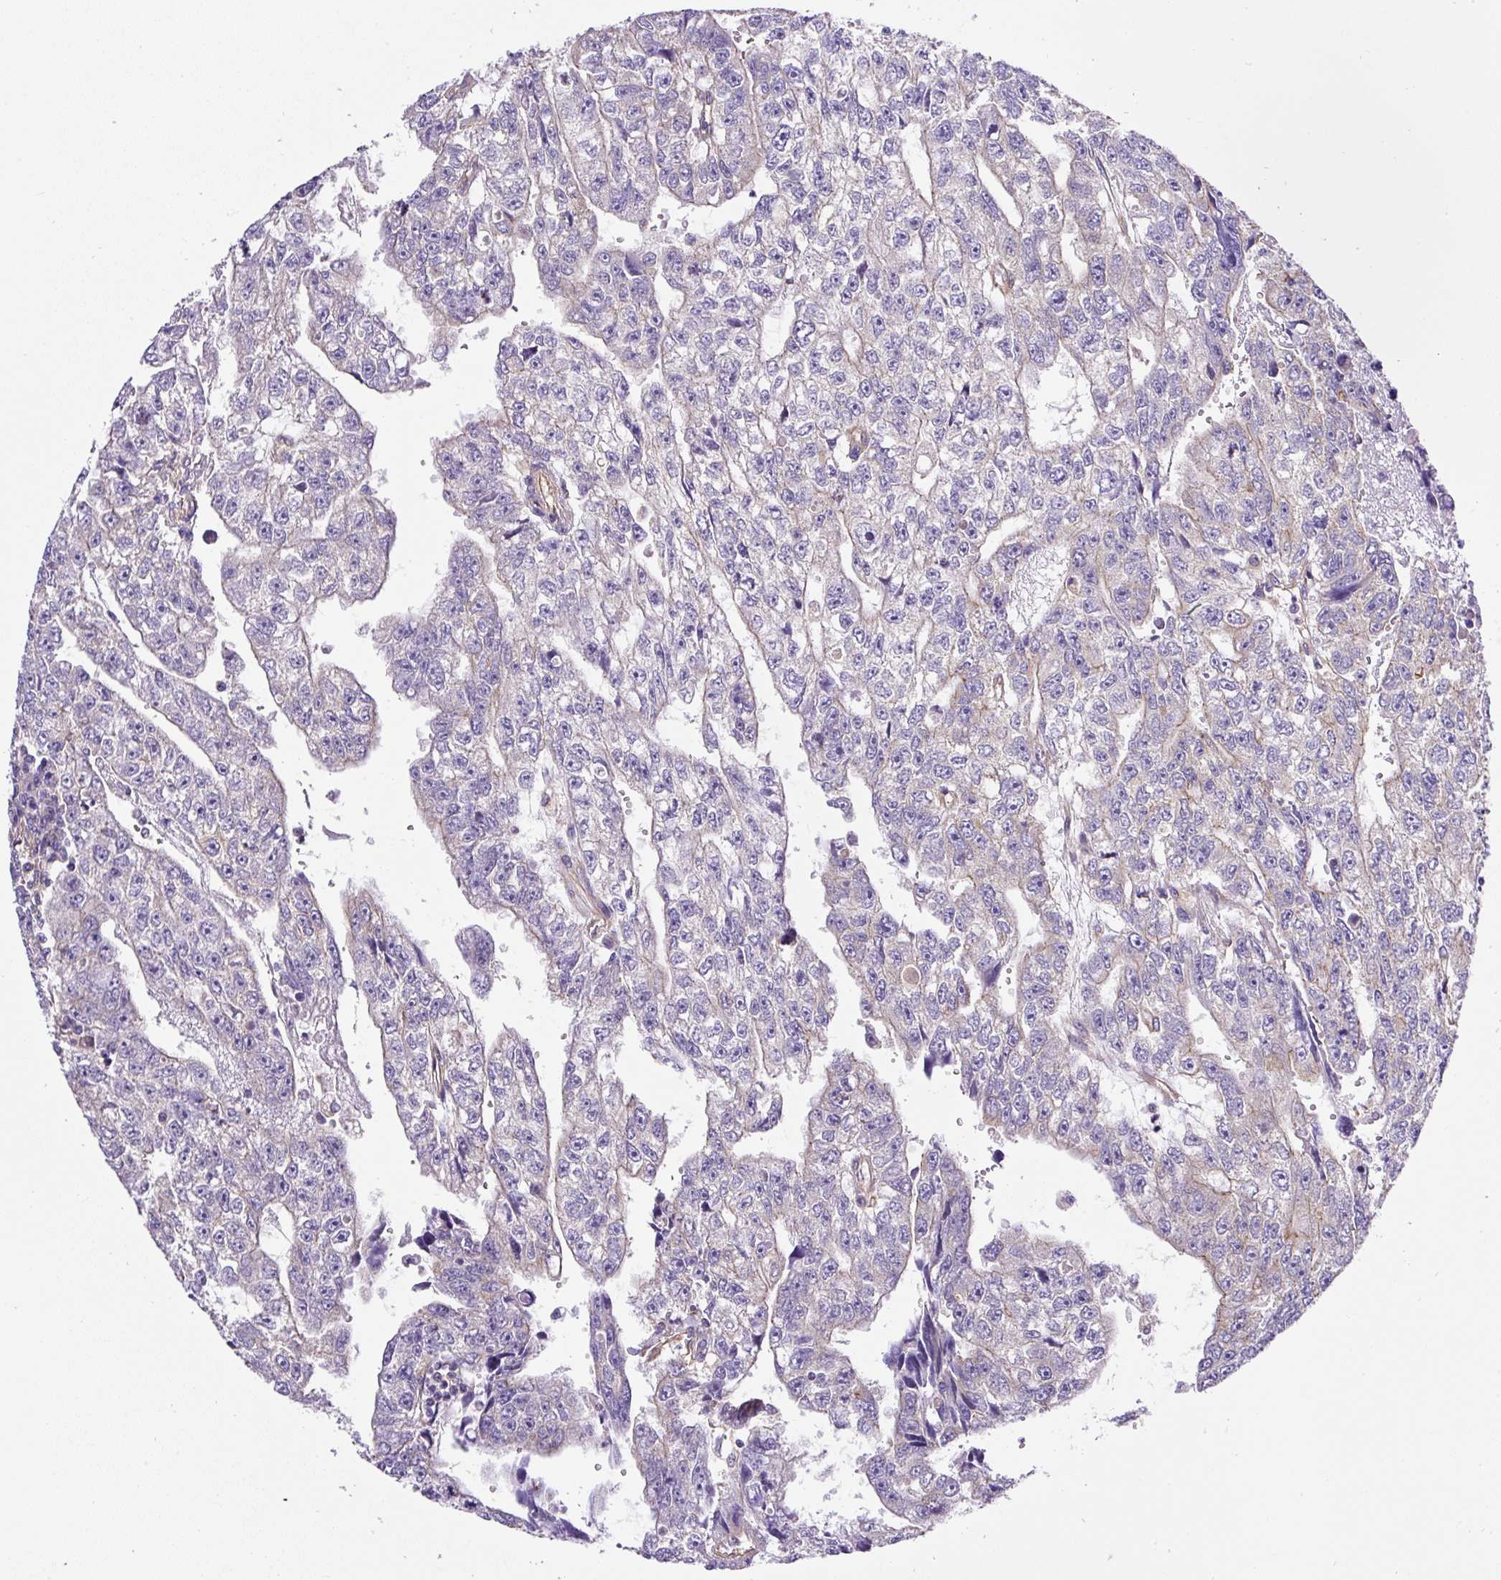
{"staining": {"intensity": "weak", "quantity": "25%-75%", "location": "cytoplasmic/membranous"}, "tissue": "testis cancer", "cell_type": "Tumor cells", "image_type": "cancer", "snomed": [{"axis": "morphology", "description": "Carcinoma, Embryonal, NOS"}, {"axis": "topography", "description": "Testis"}], "caption": "Protein expression analysis of human testis cancer reveals weak cytoplasmic/membranous staining in approximately 25%-75% of tumor cells. (IHC, brightfield microscopy, high magnification).", "gene": "DCTN1", "patient": {"sex": "male", "age": 20}}